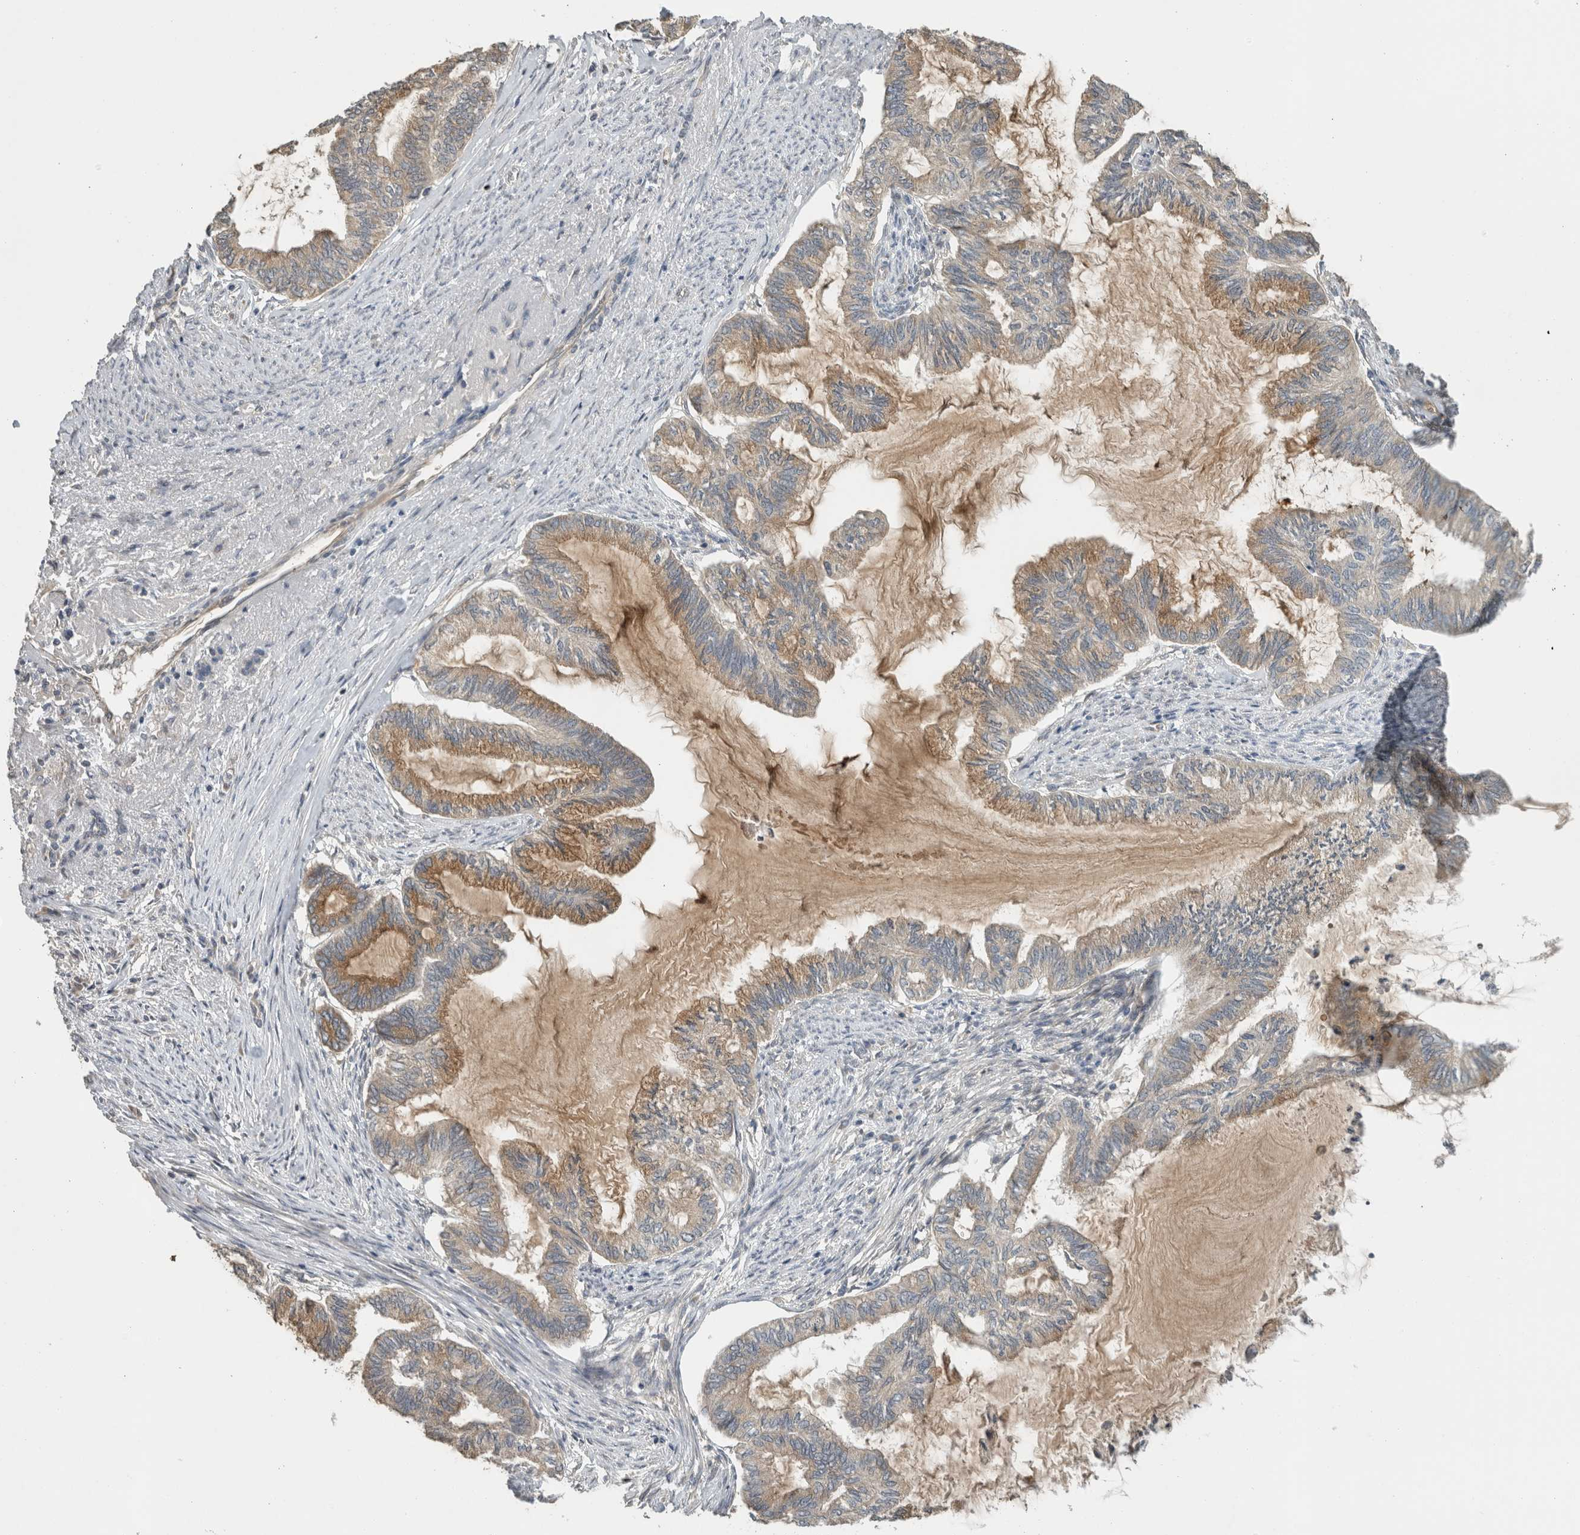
{"staining": {"intensity": "moderate", "quantity": "25%-75%", "location": "cytoplasmic/membranous"}, "tissue": "endometrial cancer", "cell_type": "Tumor cells", "image_type": "cancer", "snomed": [{"axis": "morphology", "description": "Adenocarcinoma, NOS"}, {"axis": "topography", "description": "Endometrium"}], "caption": "Tumor cells show medium levels of moderate cytoplasmic/membranous expression in about 25%-75% of cells in human endometrial cancer (adenocarcinoma). (IHC, brightfield microscopy, high magnification).", "gene": "PUM1", "patient": {"sex": "female", "age": 86}}